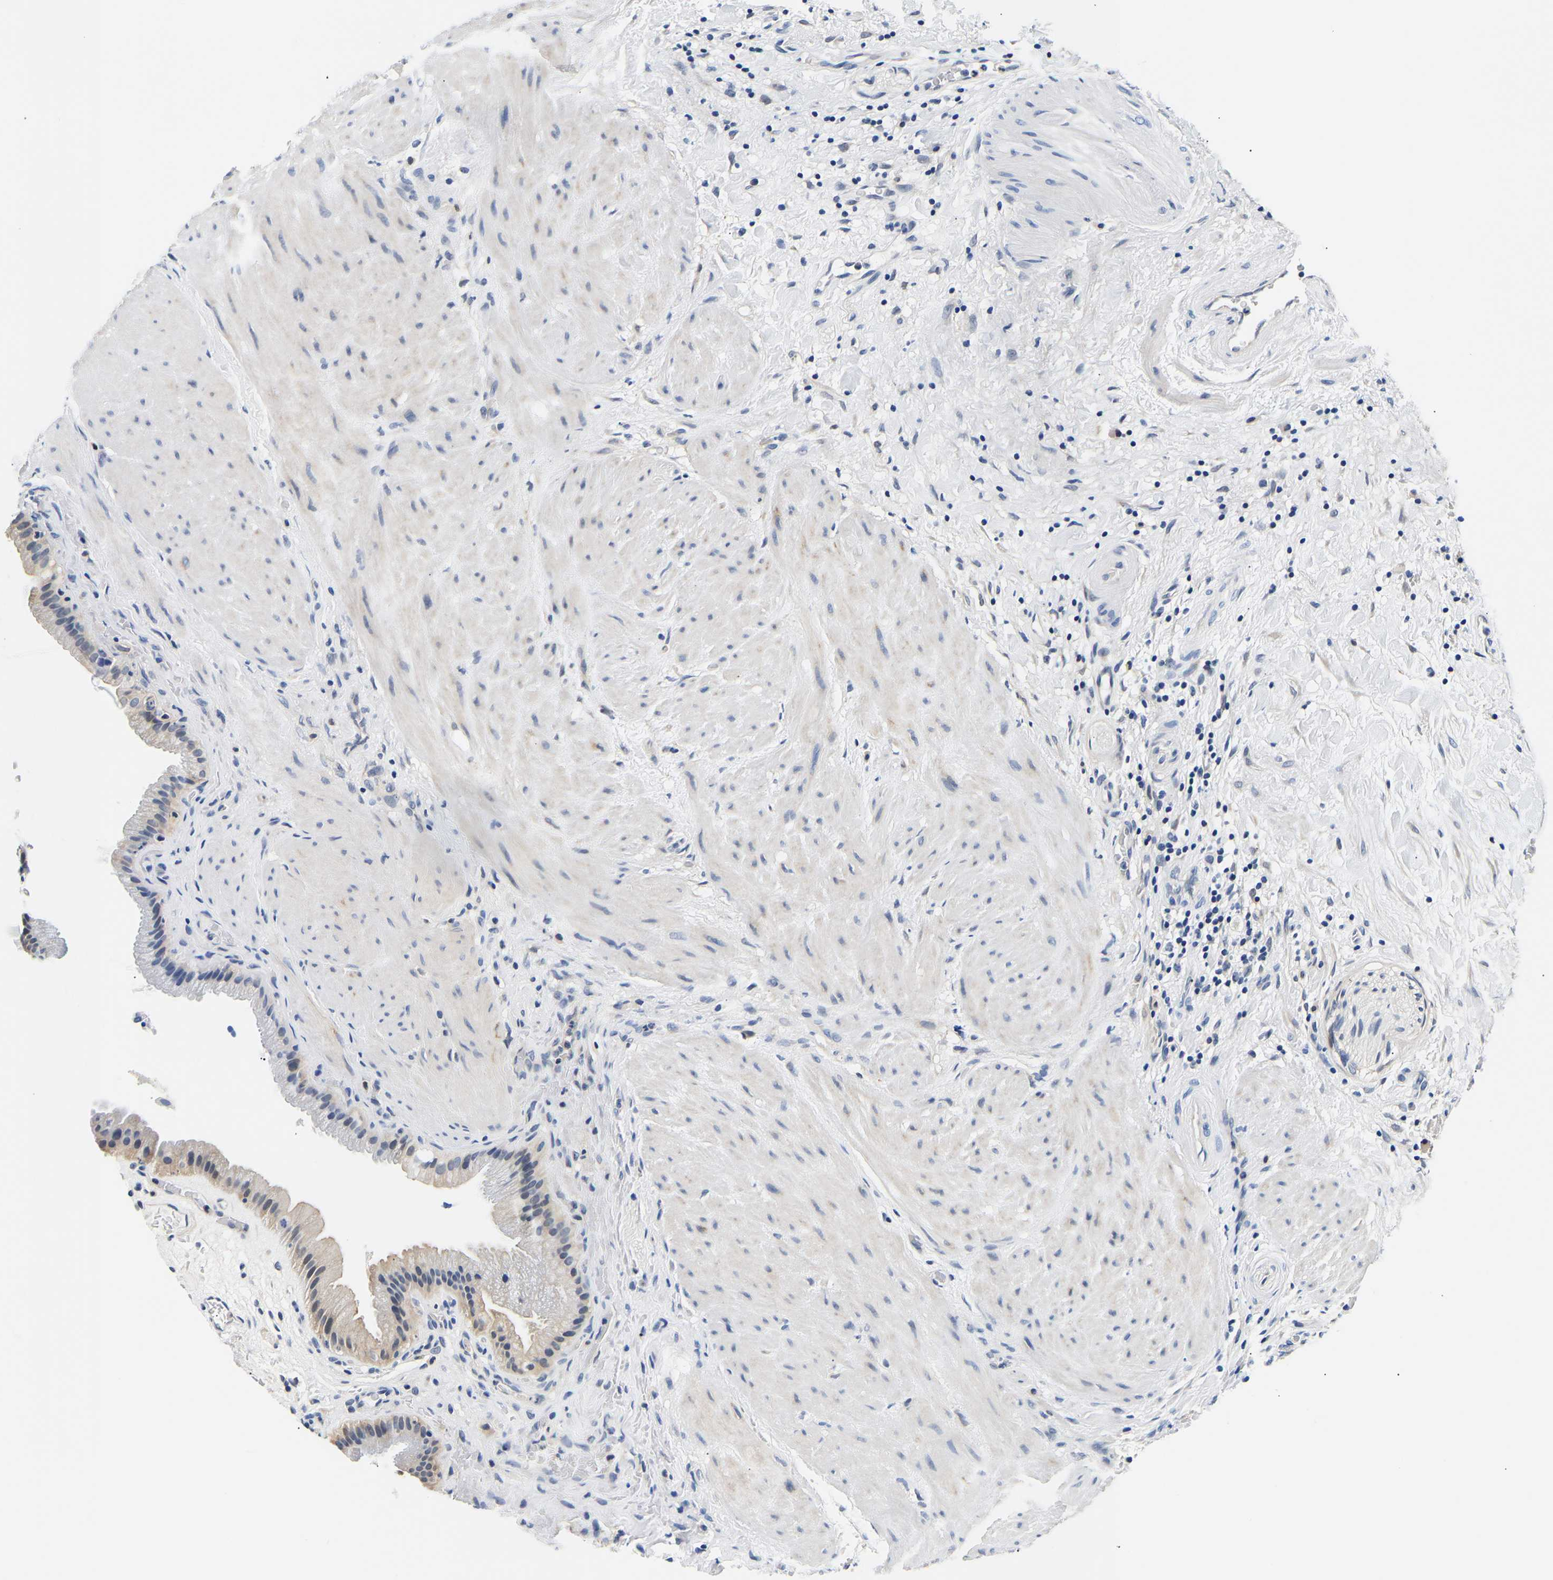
{"staining": {"intensity": "negative", "quantity": "none", "location": "none"}, "tissue": "gallbladder", "cell_type": "Glandular cells", "image_type": "normal", "snomed": [{"axis": "morphology", "description": "Normal tissue, NOS"}, {"axis": "topography", "description": "Gallbladder"}], "caption": "Gallbladder was stained to show a protein in brown. There is no significant expression in glandular cells. (Stains: DAB (3,3'-diaminobenzidine) immunohistochemistry with hematoxylin counter stain, Microscopy: brightfield microscopy at high magnification).", "gene": "UCHL3", "patient": {"sex": "male", "age": 49}}